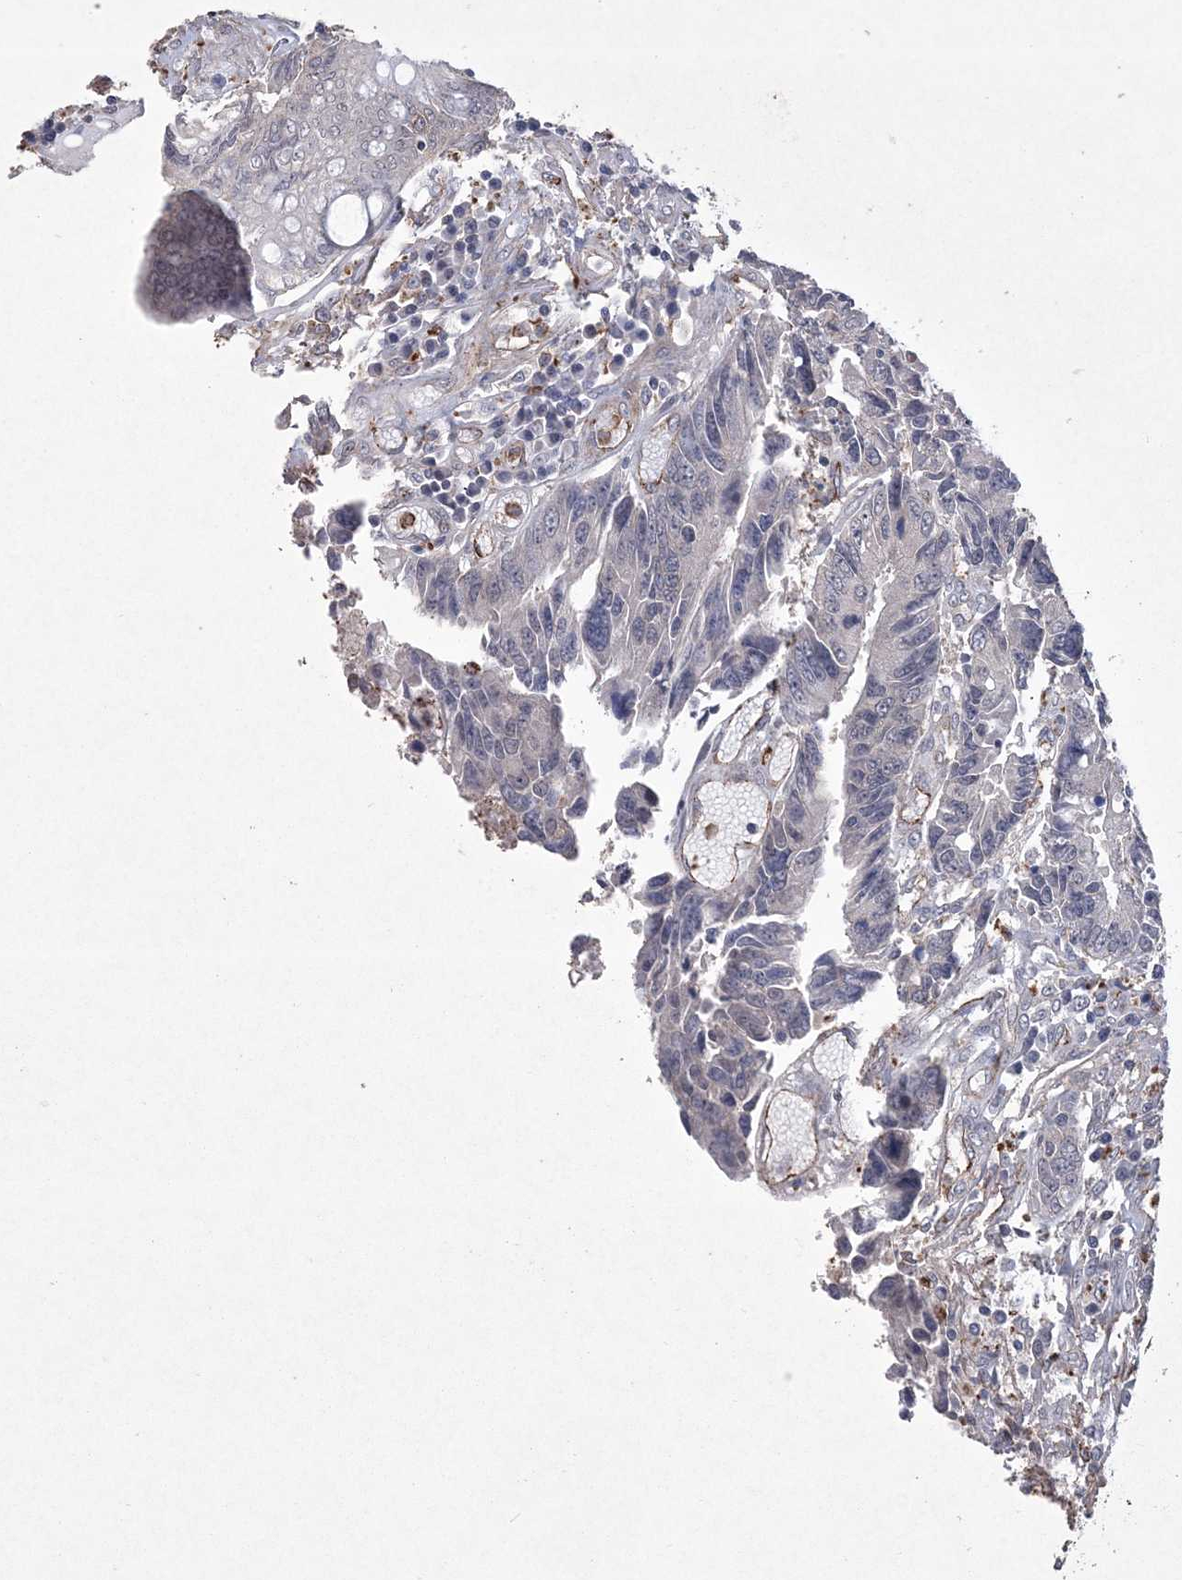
{"staining": {"intensity": "negative", "quantity": "none", "location": "none"}, "tissue": "colorectal cancer", "cell_type": "Tumor cells", "image_type": "cancer", "snomed": [{"axis": "morphology", "description": "Adenocarcinoma, NOS"}, {"axis": "topography", "description": "Rectum"}], "caption": "An image of human colorectal cancer is negative for staining in tumor cells.", "gene": "DPCD", "patient": {"sex": "male", "age": 84}}